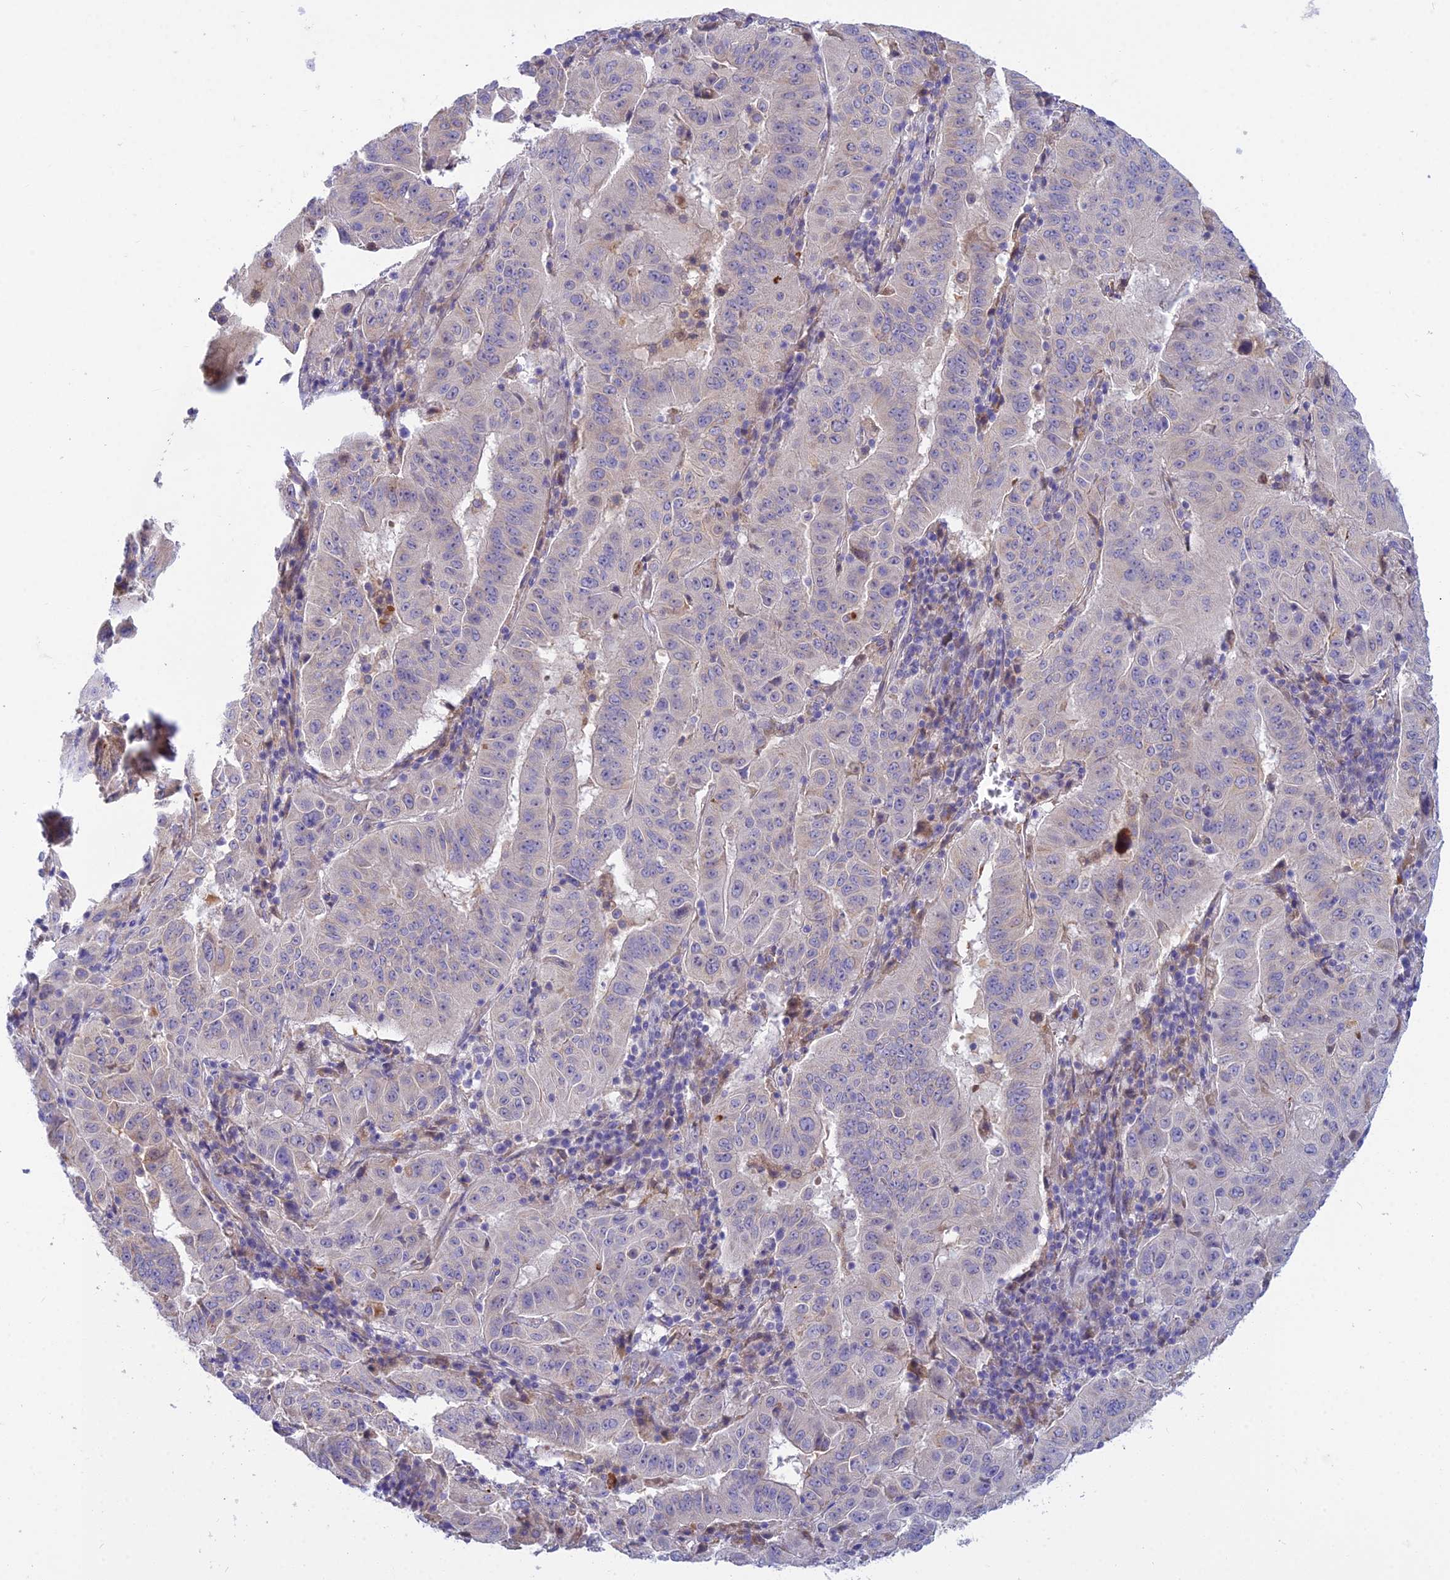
{"staining": {"intensity": "negative", "quantity": "none", "location": "none"}, "tissue": "pancreatic cancer", "cell_type": "Tumor cells", "image_type": "cancer", "snomed": [{"axis": "morphology", "description": "Adenocarcinoma, NOS"}, {"axis": "topography", "description": "Pancreas"}], "caption": "The image demonstrates no significant staining in tumor cells of pancreatic adenocarcinoma.", "gene": "DUS2", "patient": {"sex": "male", "age": 63}}